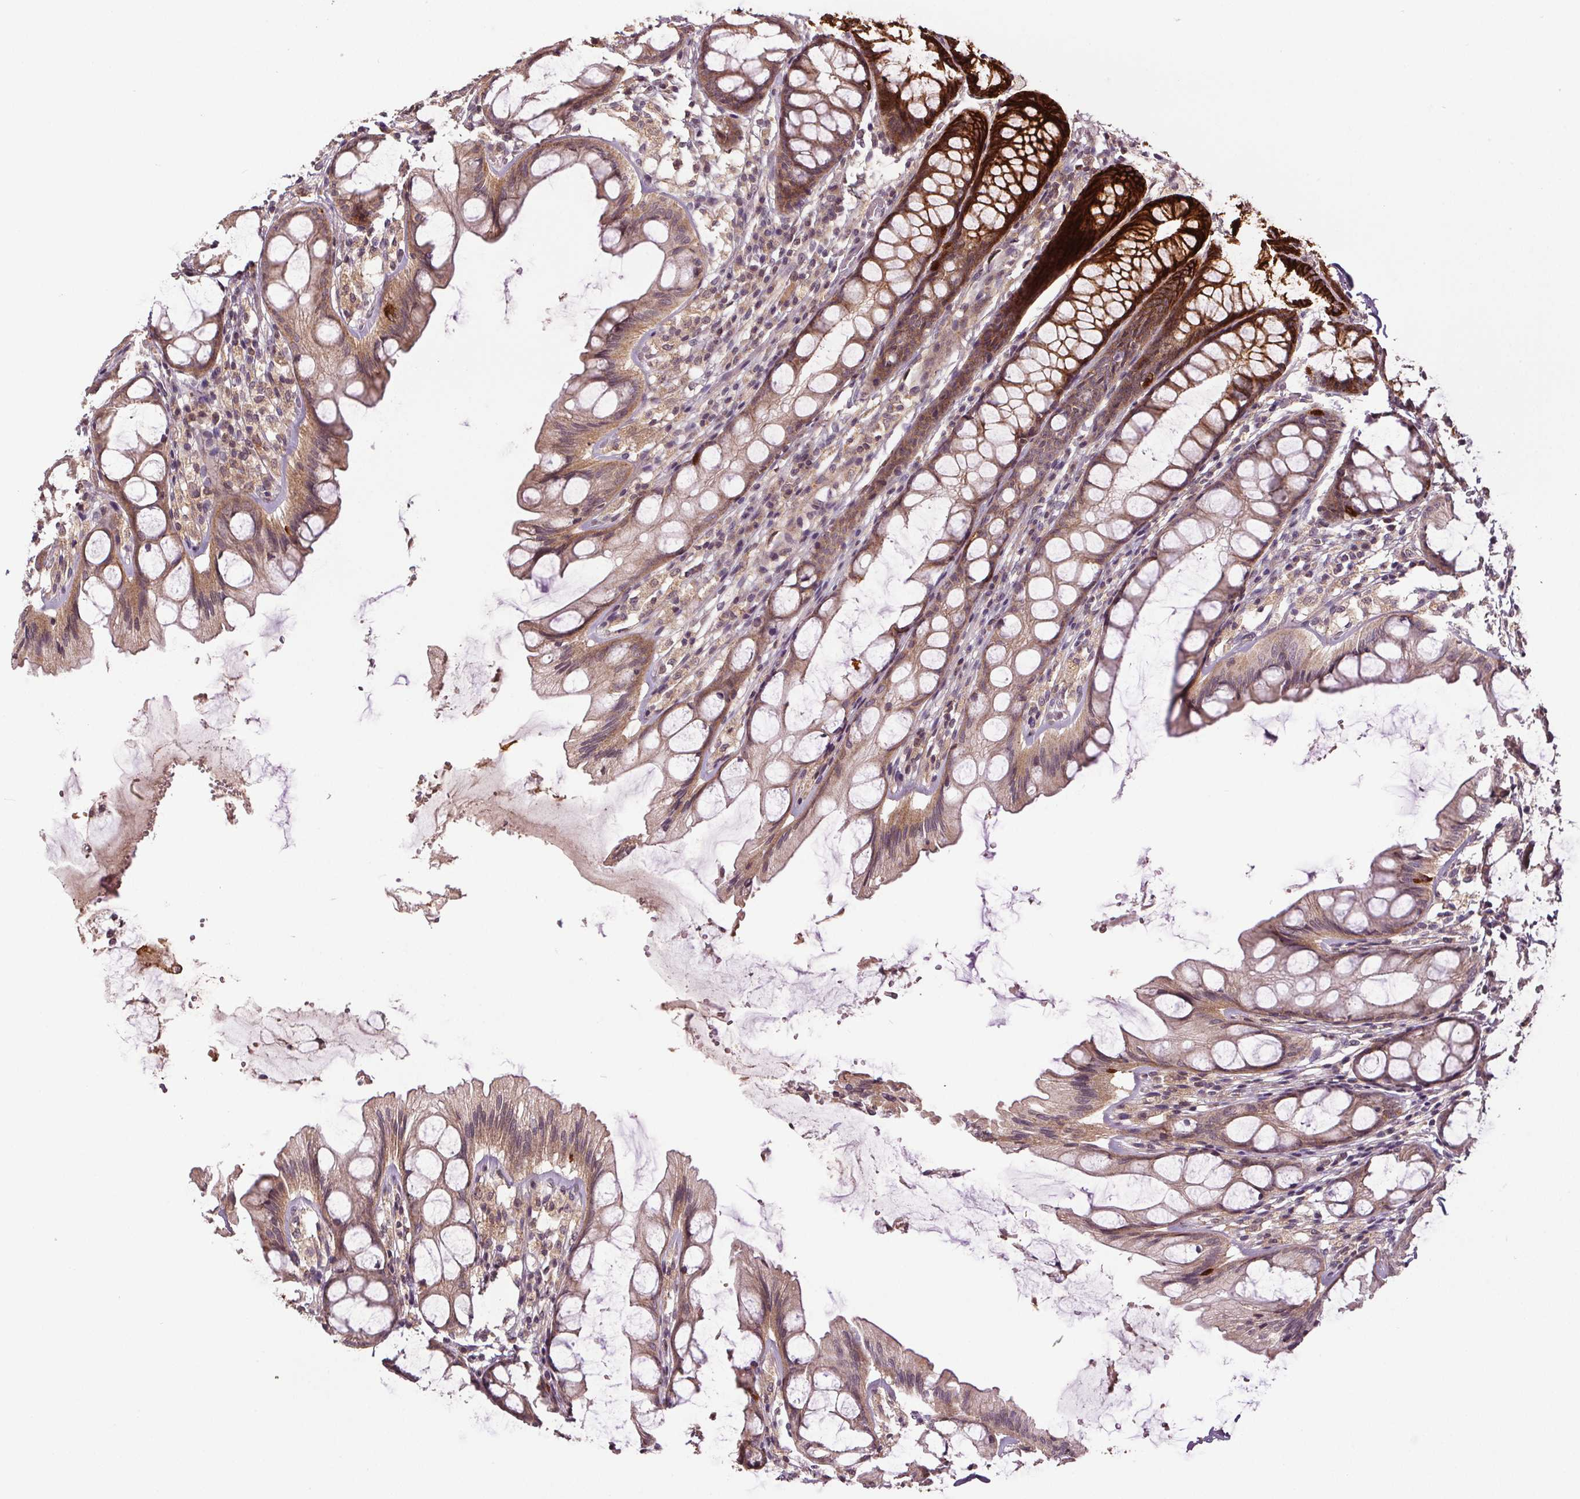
{"staining": {"intensity": "moderate", "quantity": "<25%", "location": "cytoplasmic/membranous"}, "tissue": "colon", "cell_type": "Endothelial cells", "image_type": "normal", "snomed": [{"axis": "morphology", "description": "Normal tissue, NOS"}, {"axis": "topography", "description": "Colon"}], "caption": "A low amount of moderate cytoplasmic/membranous expression is present in about <25% of endothelial cells in normal colon. (DAB = brown stain, brightfield microscopy at high magnification).", "gene": "EPHB3", "patient": {"sex": "male", "age": 47}}